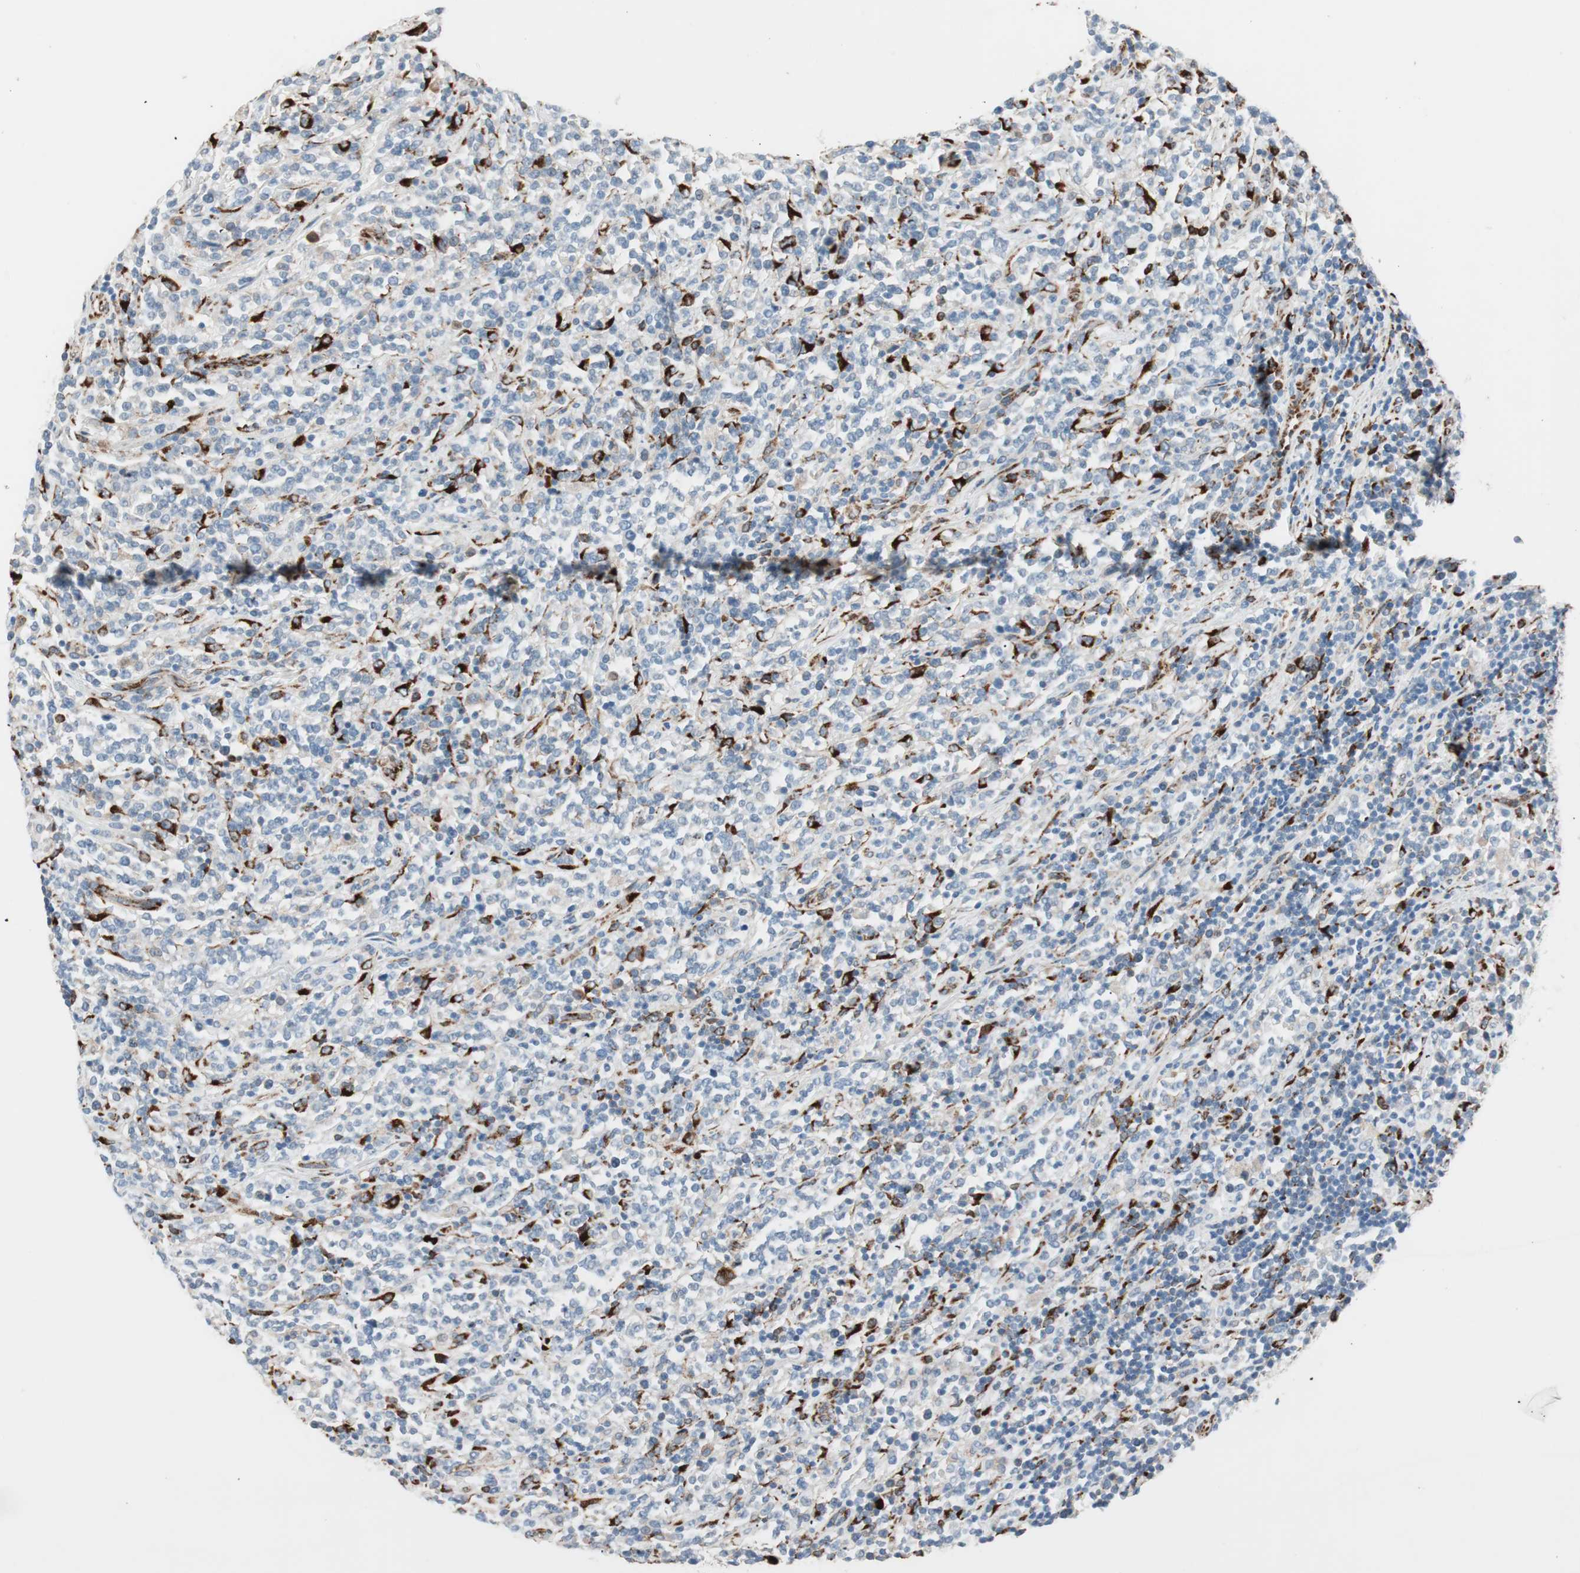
{"staining": {"intensity": "strong", "quantity": "<25%", "location": "cytoplasmic/membranous"}, "tissue": "lymphoma", "cell_type": "Tumor cells", "image_type": "cancer", "snomed": [{"axis": "morphology", "description": "Malignant lymphoma, non-Hodgkin's type, High grade"}, {"axis": "topography", "description": "Soft tissue"}], "caption": "Lymphoma tissue displays strong cytoplasmic/membranous staining in approximately <25% of tumor cells The staining is performed using DAB (3,3'-diaminobenzidine) brown chromogen to label protein expression. The nuclei are counter-stained blue using hematoxylin.", "gene": "P4HTM", "patient": {"sex": "male", "age": 18}}